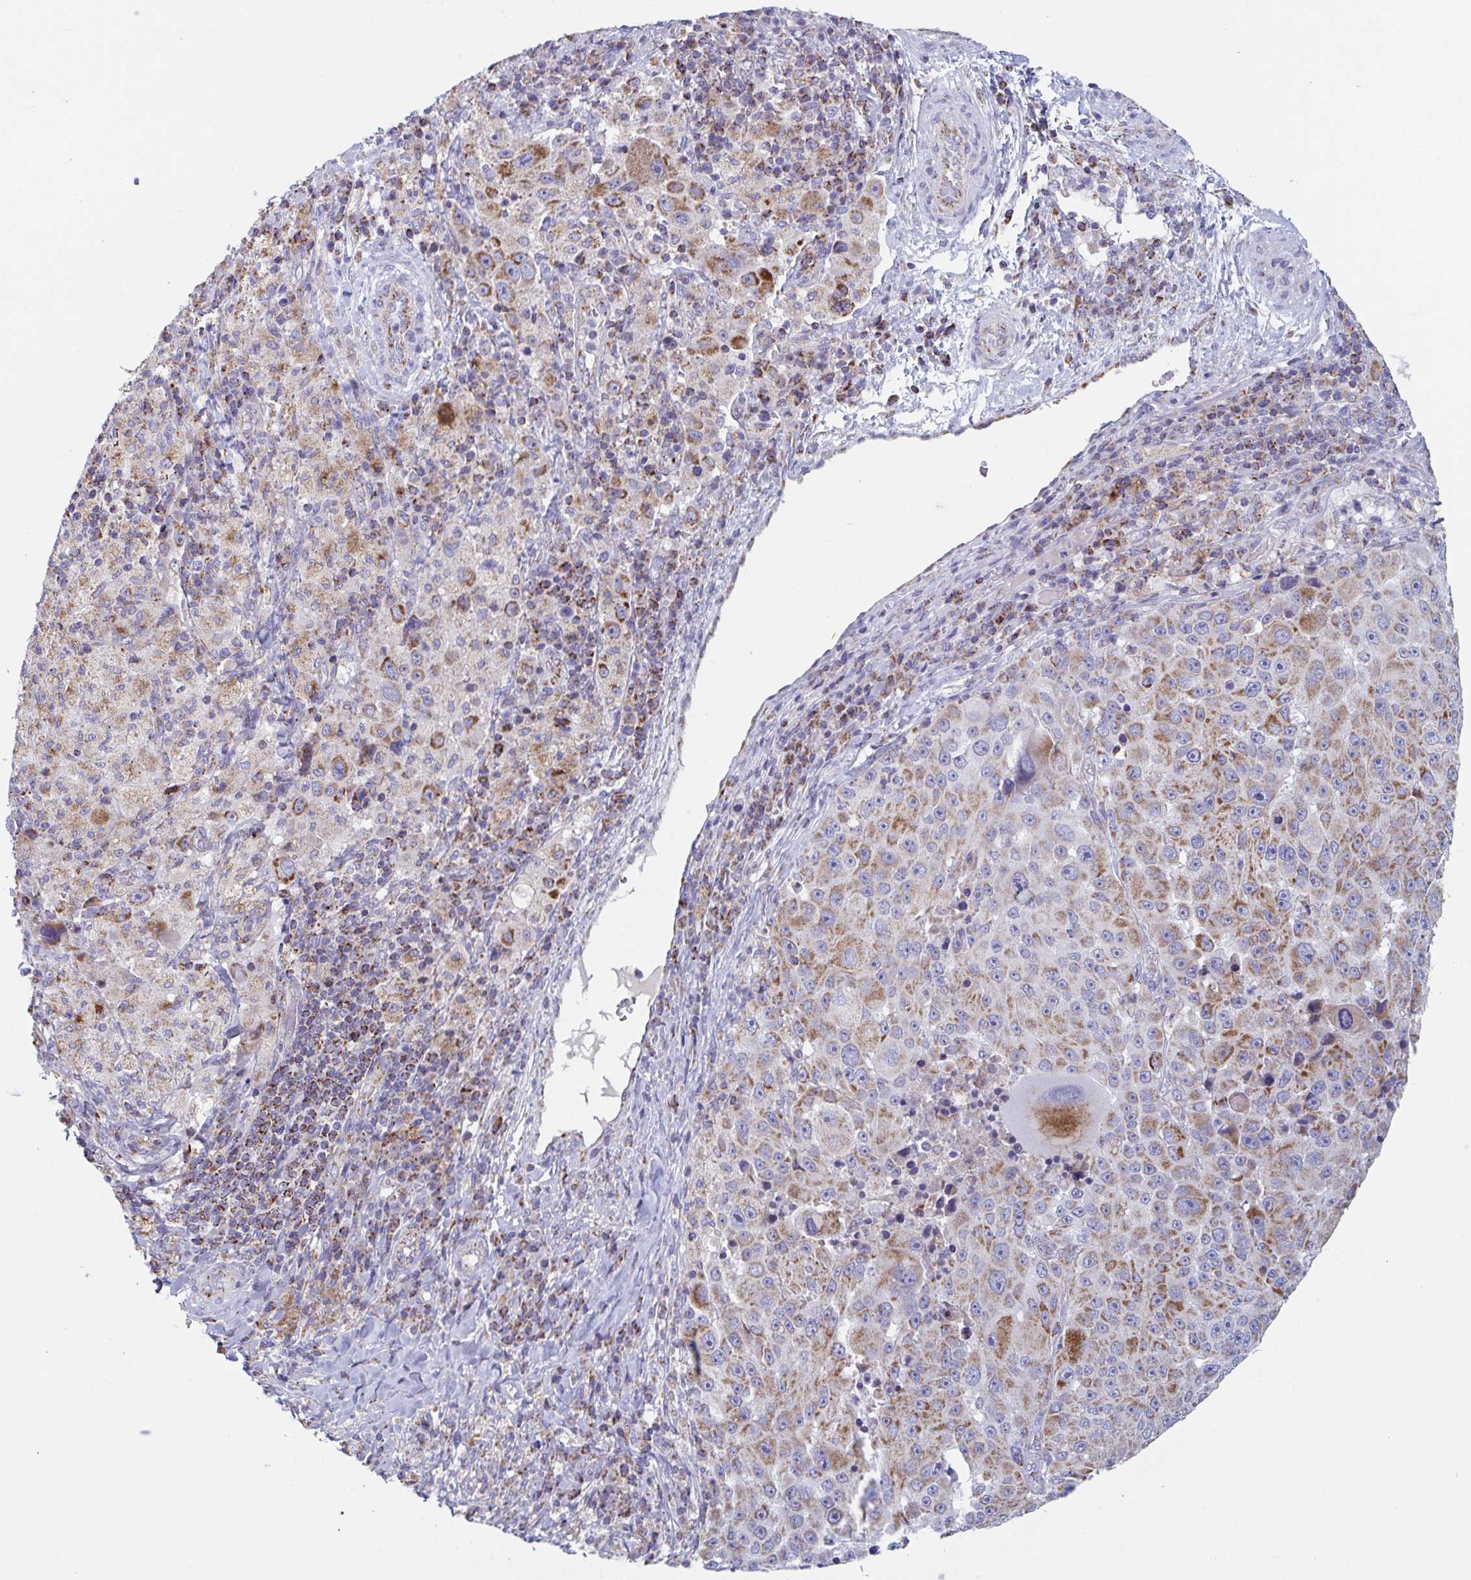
{"staining": {"intensity": "moderate", "quantity": ">75%", "location": "cytoplasmic/membranous"}, "tissue": "melanoma", "cell_type": "Tumor cells", "image_type": "cancer", "snomed": [{"axis": "morphology", "description": "Malignant melanoma, Metastatic site"}, {"axis": "topography", "description": "Lymph node"}], "caption": "Protein expression analysis of human melanoma reveals moderate cytoplasmic/membranous positivity in about >75% of tumor cells.", "gene": "BCAT2", "patient": {"sex": "male", "age": 62}}